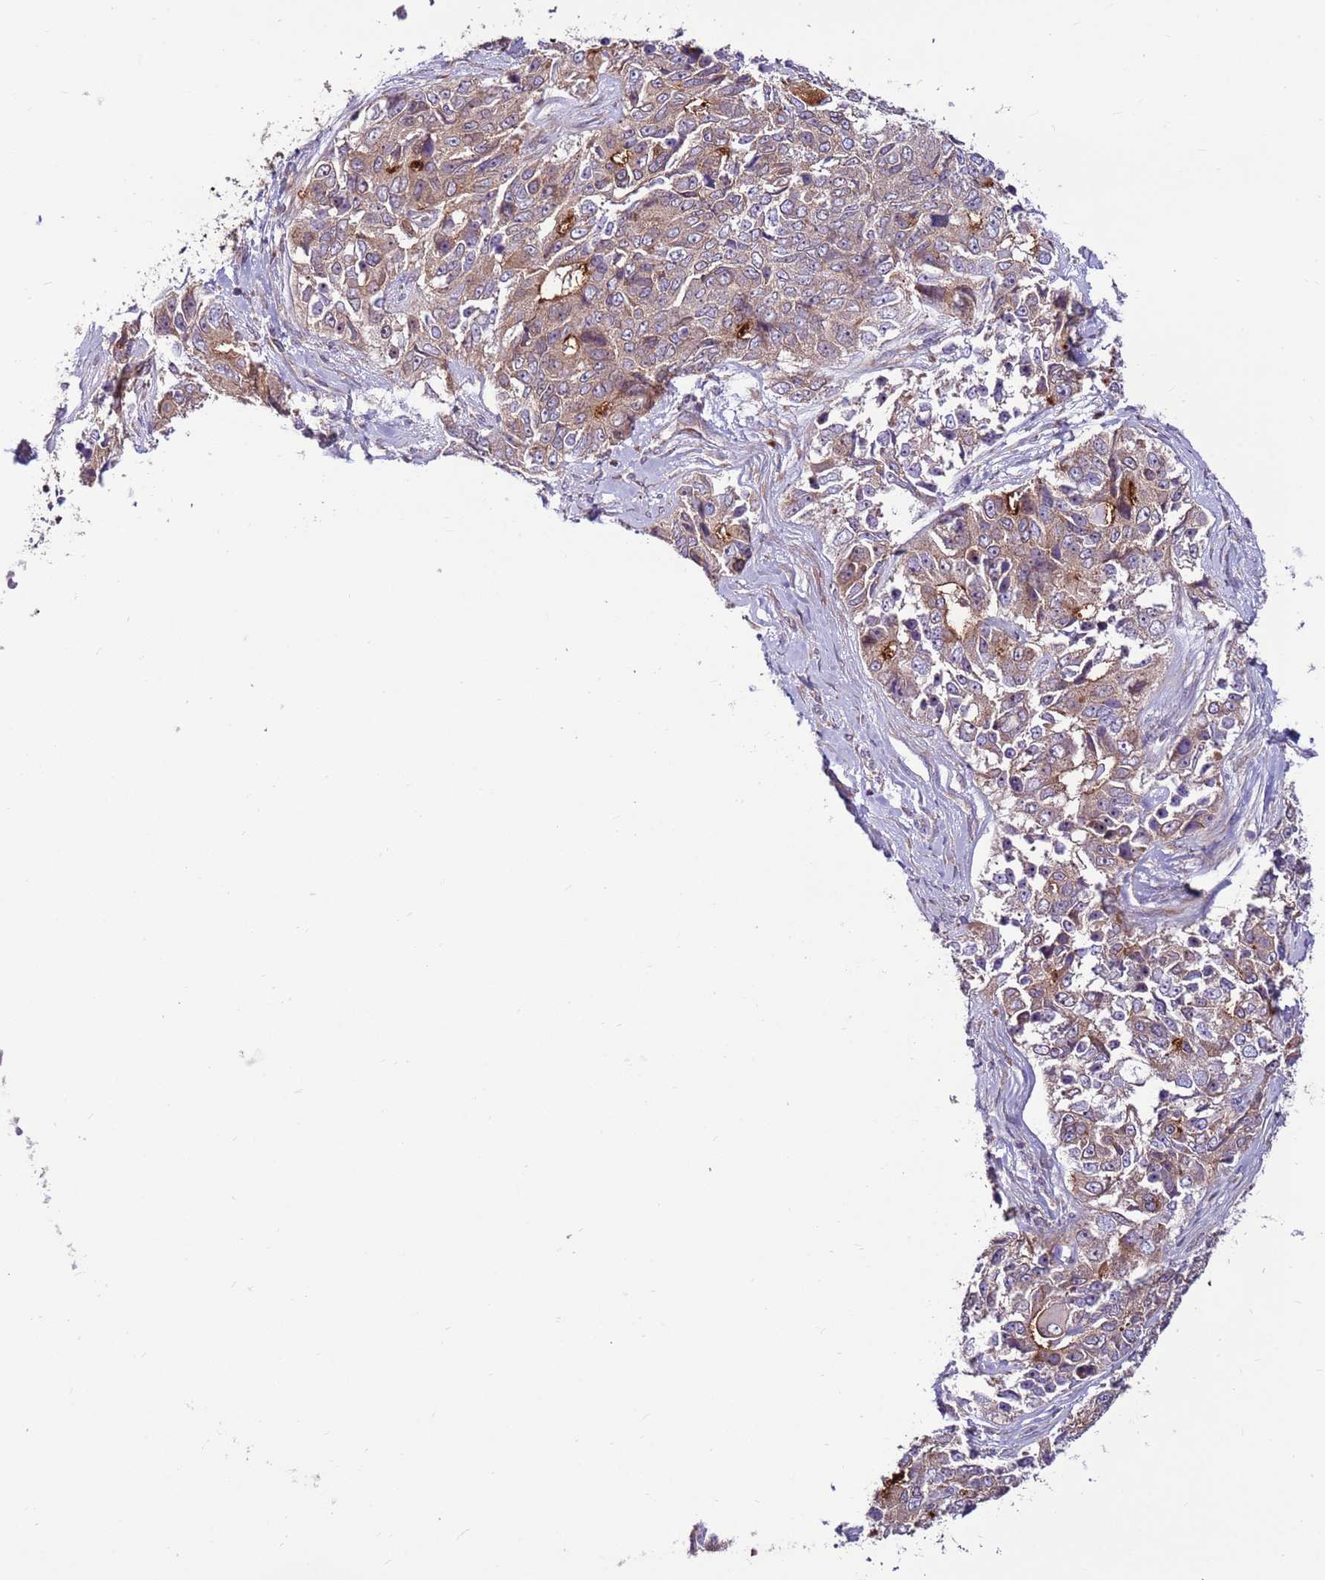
{"staining": {"intensity": "moderate", "quantity": "25%-75%", "location": "cytoplasmic/membranous"}, "tissue": "ovarian cancer", "cell_type": "Tumor cells", "image_type": "cancer", "snomed": [{"axis": "morphology", "description": "Carcinoma, endometroid"}, {"axis": "topography", "description": "Ovary"}], "caption": "Endometroid carcinoma (ovarian) was stained to show a protein in brown. There is medium levels of moderate cytoplasmic/membranous expression in approximately 25%-75% of tumor cells. (DAB (3,3'-diaminobenzidine) = brown stain, brightfield microscopy at high magnification).", "gene": "DDX19B", "patient": {"sex": "female", "age": 51}}